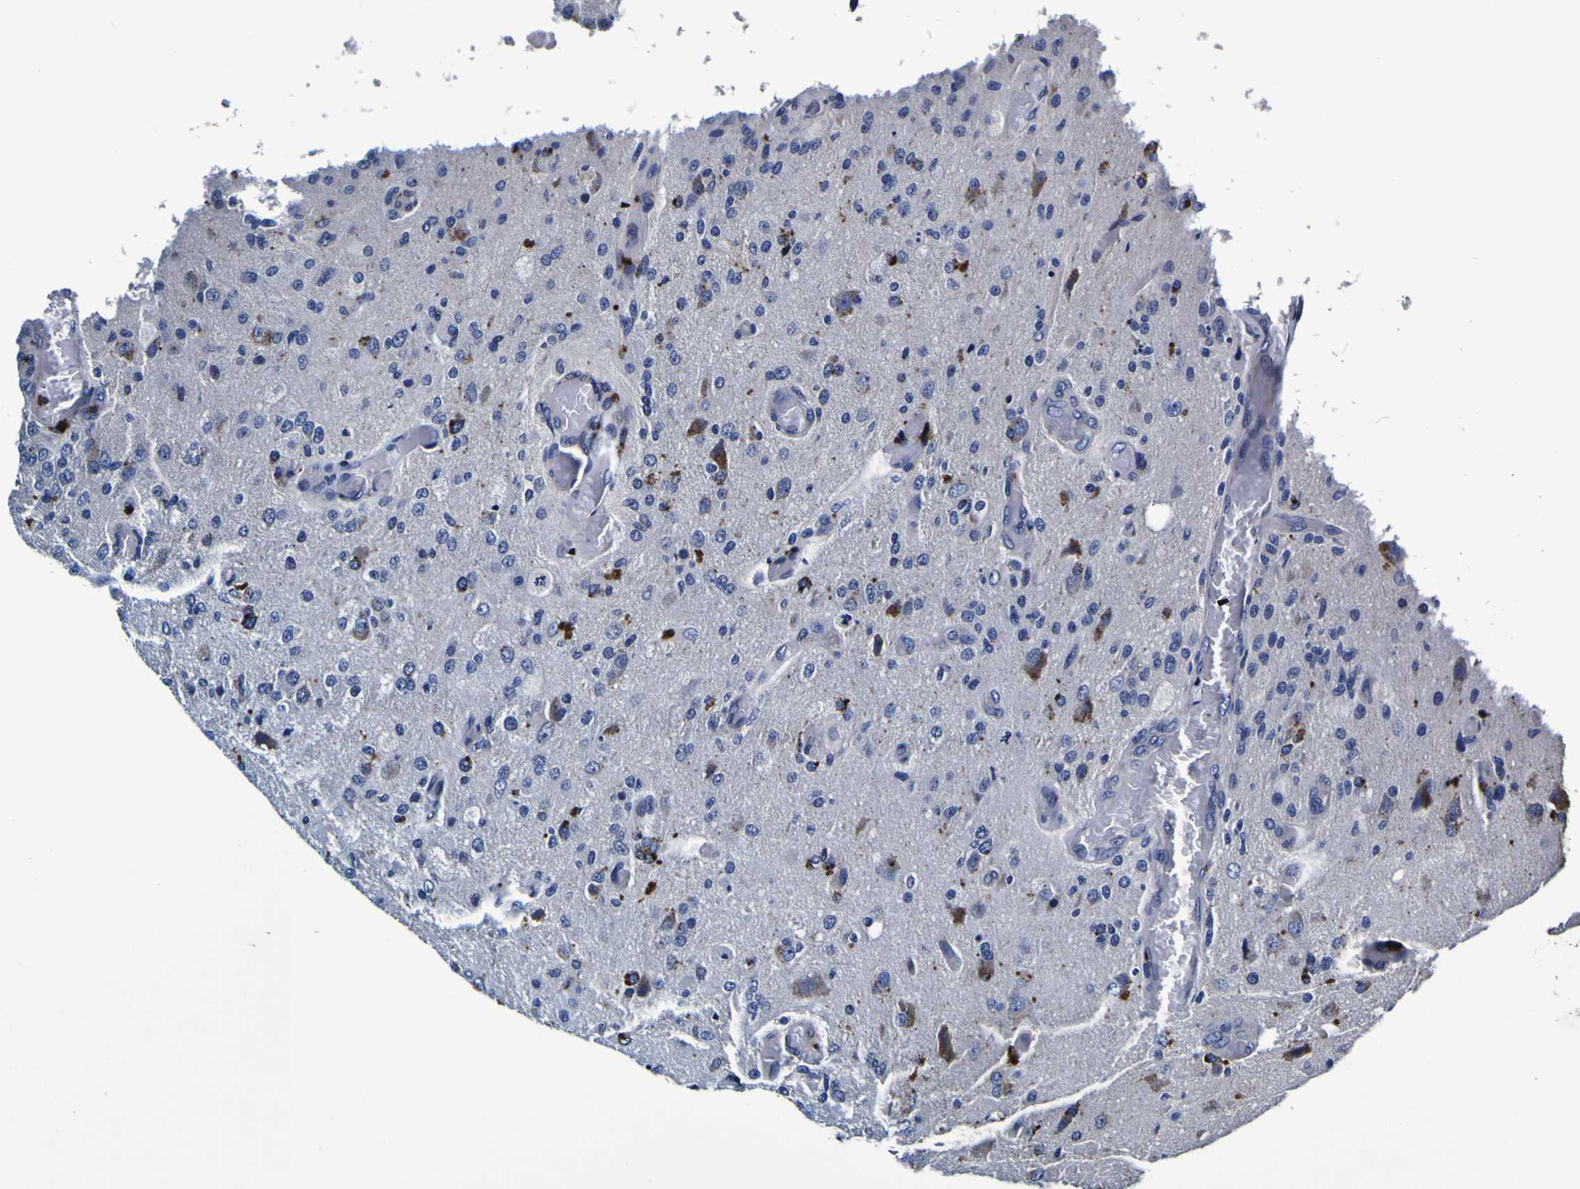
{"staining": {"intensity": "negative", "quantity": "none", "location": "none"}, "tissue": "glioma", "cell_type": "Tumor cells", "image_type": "cancer", "snomed": [{"axis": "morphology", "description": "Normal tissue, NOS"}, {"axis": "morphology", "description": "Glioma, malignant, High grade"}, {"axis": "topography", "description": "Cerebral cortex"}], "caption": "Tumor cells are negative for protein expression in human malignant high-grade glioma.", "gene": "PANK4", "patient": {"sex": "male", "age": 77}}